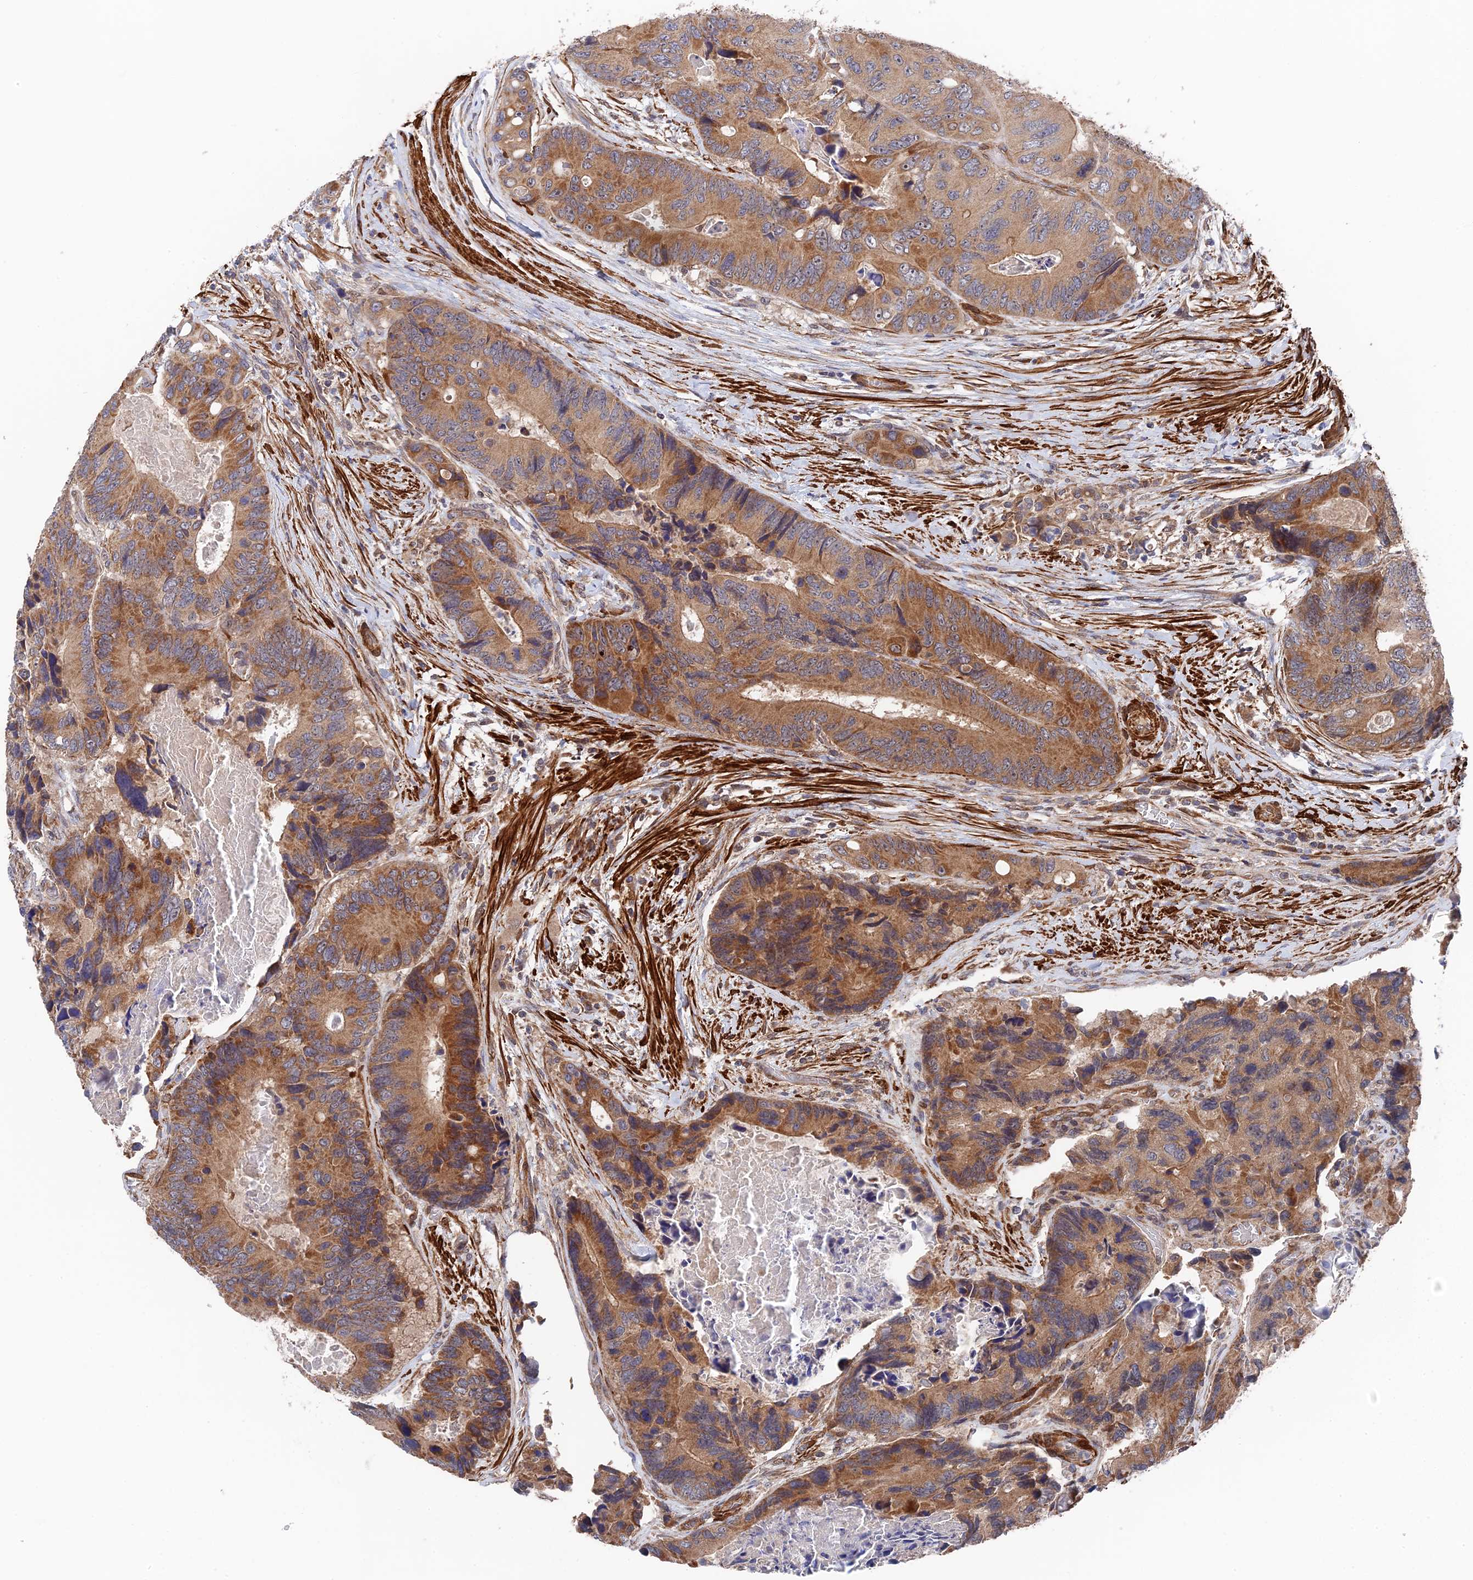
{"staining": {"intensity": "moderate", "quantity": ">75%", "location": "cytoplasmic/membranous"}, "tissue": "colorectal cancer", "cell_type": "Tumor cells", "image_type": "cancer", "snomed": [{"axis": "morphology", "description": "Adenocarcinoma, NOS"}, {"axis": "topography", "description": "Colon"}], "caption": "Immunohistochemical staining of colorectal cancer displays moderate cytoplasmic/membranous protein positivity in approximately >75% of tumor cells.", "gene": "ZNF320", "patient": {"sex": "male", "age": 84}}